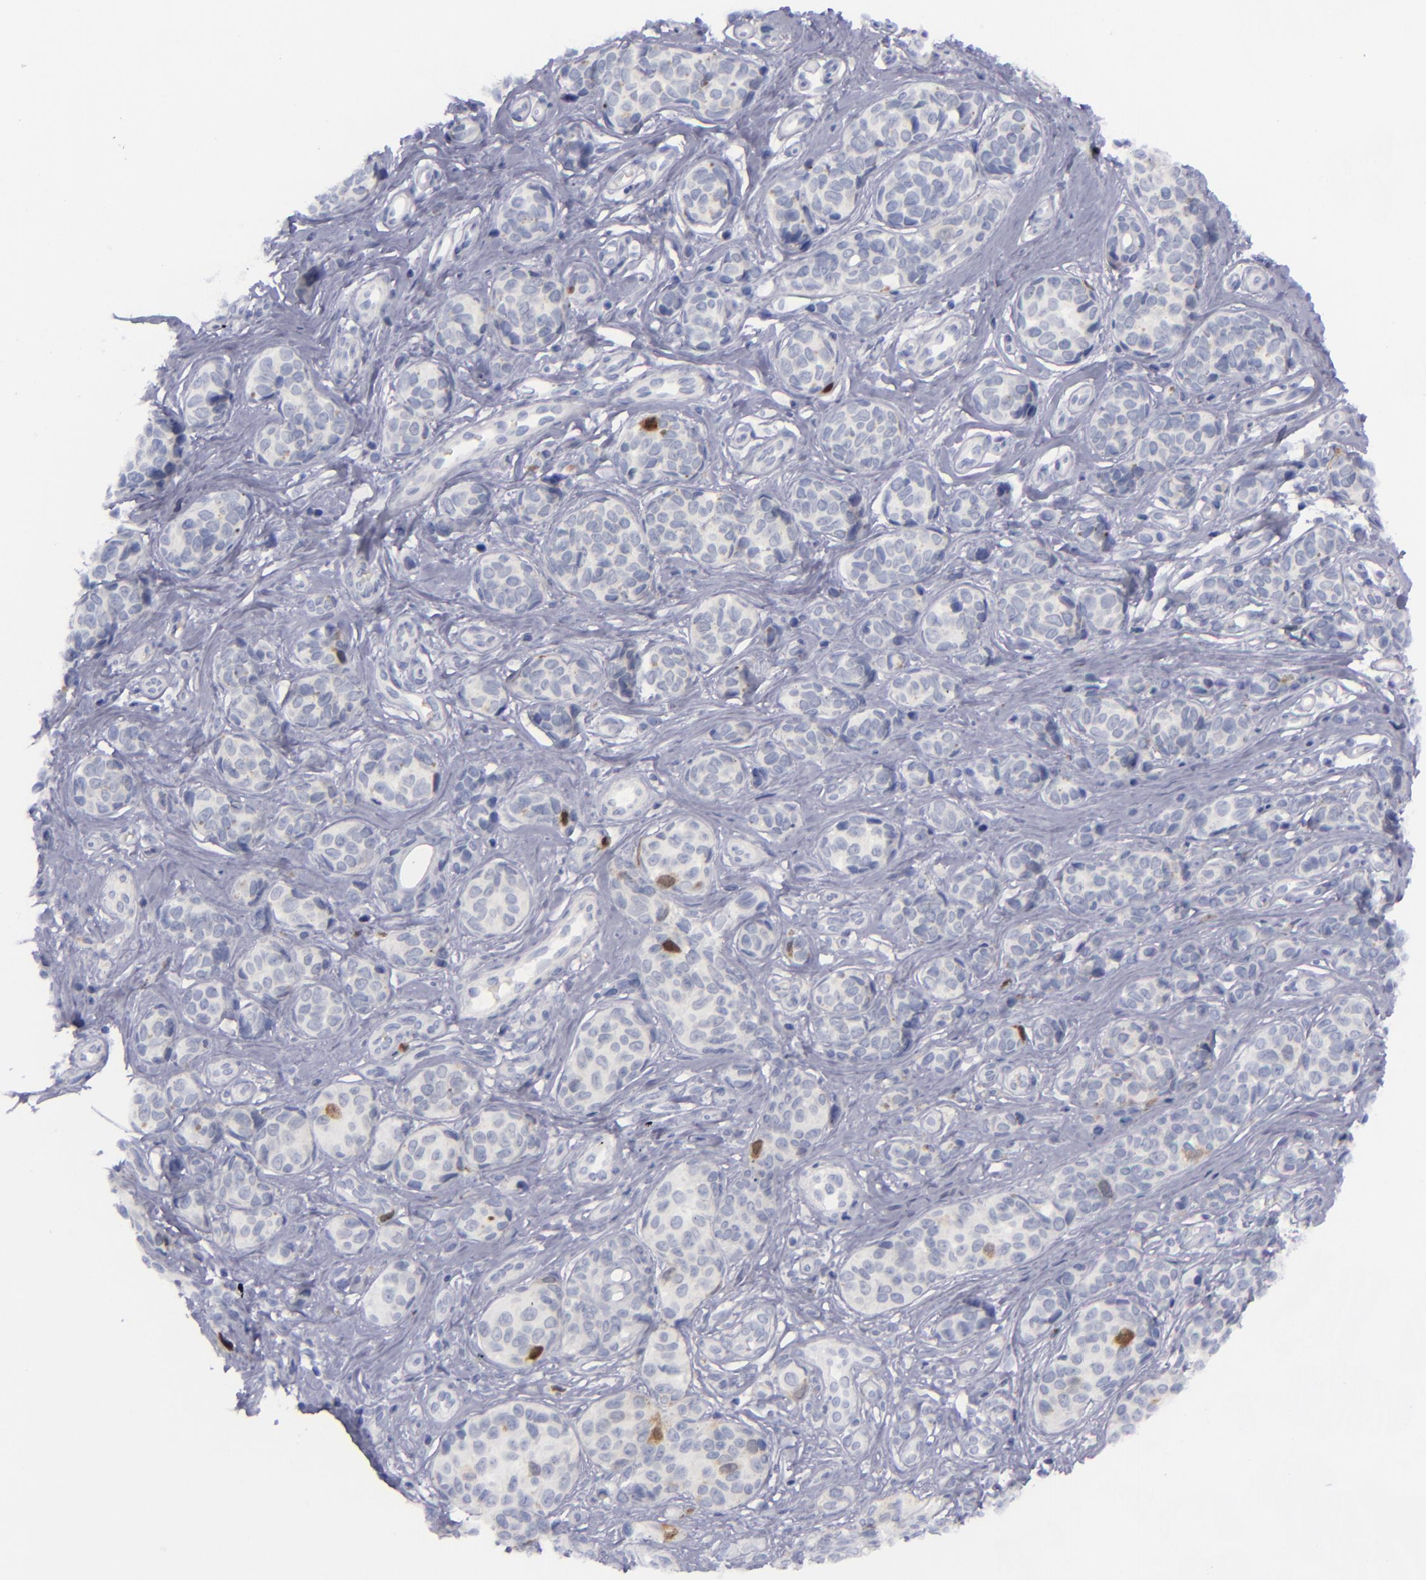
{"staining": {"intensity": "moderate", "quantity": "<25%", "location": "cytoplasmic/membranous,nuclear"}, "tissue": "melanoma", "cell_type": "Tumor cells", "image_type": "cancer", "snomed": [{"axis": "morphology", "description": "Malignant melanoma, NOS"}, {"axis": "topography", "description": "Skin"}], "caption": "Melanoma was stained to show a protein in brown. There is low levels of moderate cytoplasmic/membranous and nuclear positivity in about <25% of tumor cells.", "gene": "AURKA", "patient": {"sex": "male", "age": 79}}